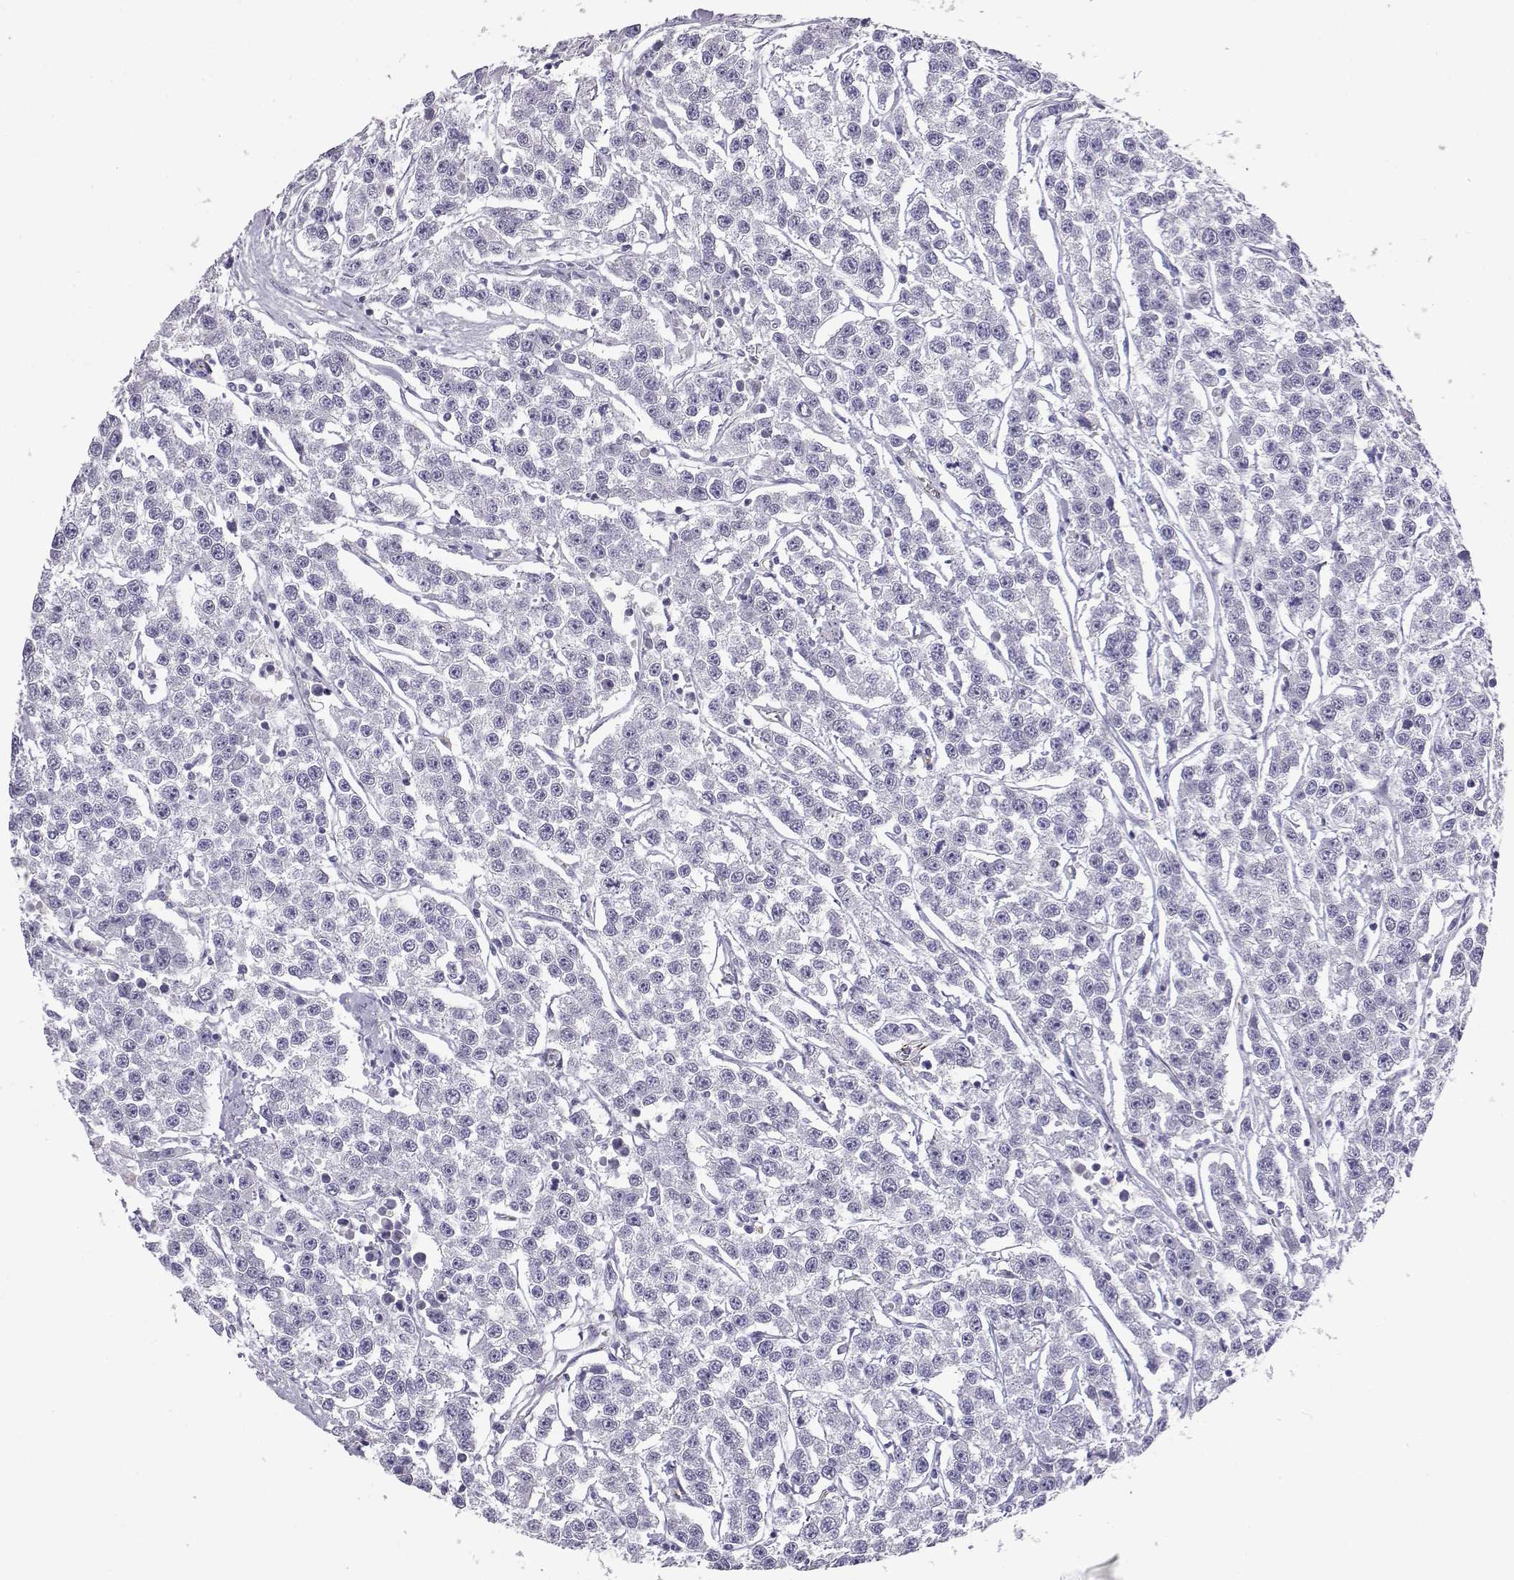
{"staining": {"intensity": "negative", "quantity": "none", "location": "none"}, "tissue": "testis cancer", "cell_type": "Tumor cells", "image_type": "cancer", "snomed": [{"axis": "morphology", "description": "Seminoma, NOS"}, {"axis": "topography", "description": "Testis"}], "caption": "Tumor cells are negative for protein expression in human testis seminoma.", "gene": "ENDOU", "patient": {"sex": "male", "age": 59}}